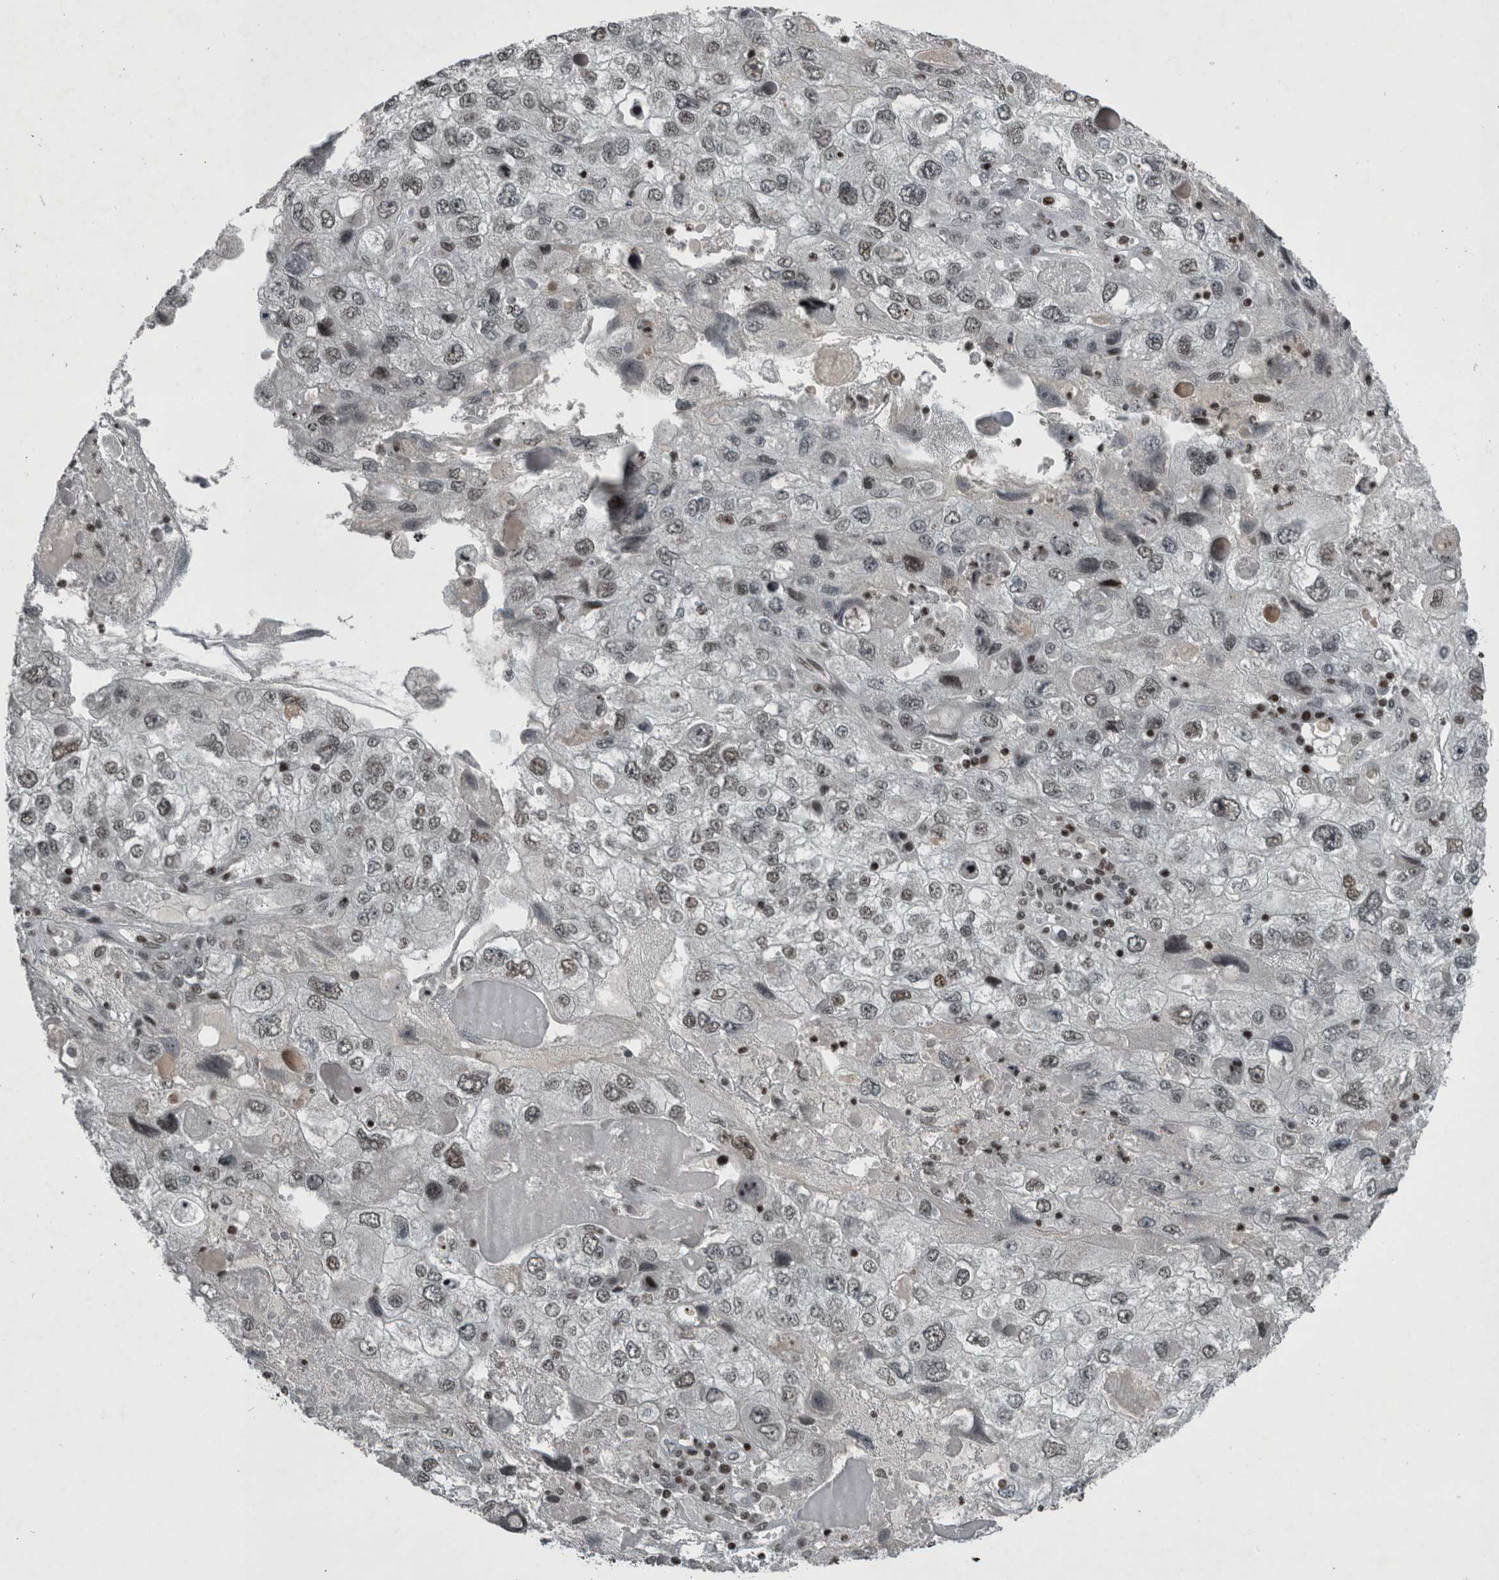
{"staining": {"intensity": "weak", "quantity": ">75%", "location": "nuclear"}, "tissue": "endometrial cancer", "cell_type": "Tumor cells", "image_type": "cancer", "snomed": [{"axis": "morphology", "description": "Adenocarcinoma, NOS"}, {"axis": "topography", "description": "Endometrium"}], "caption": "This is an image of immunohistochemistry (IHC) staining of endometrial cancer (adenocarcinoma), which shows weak expression in the nuclear of tumor cells.", "gene": "UNC50", "patient": {"sex": "female", "age": 49}}